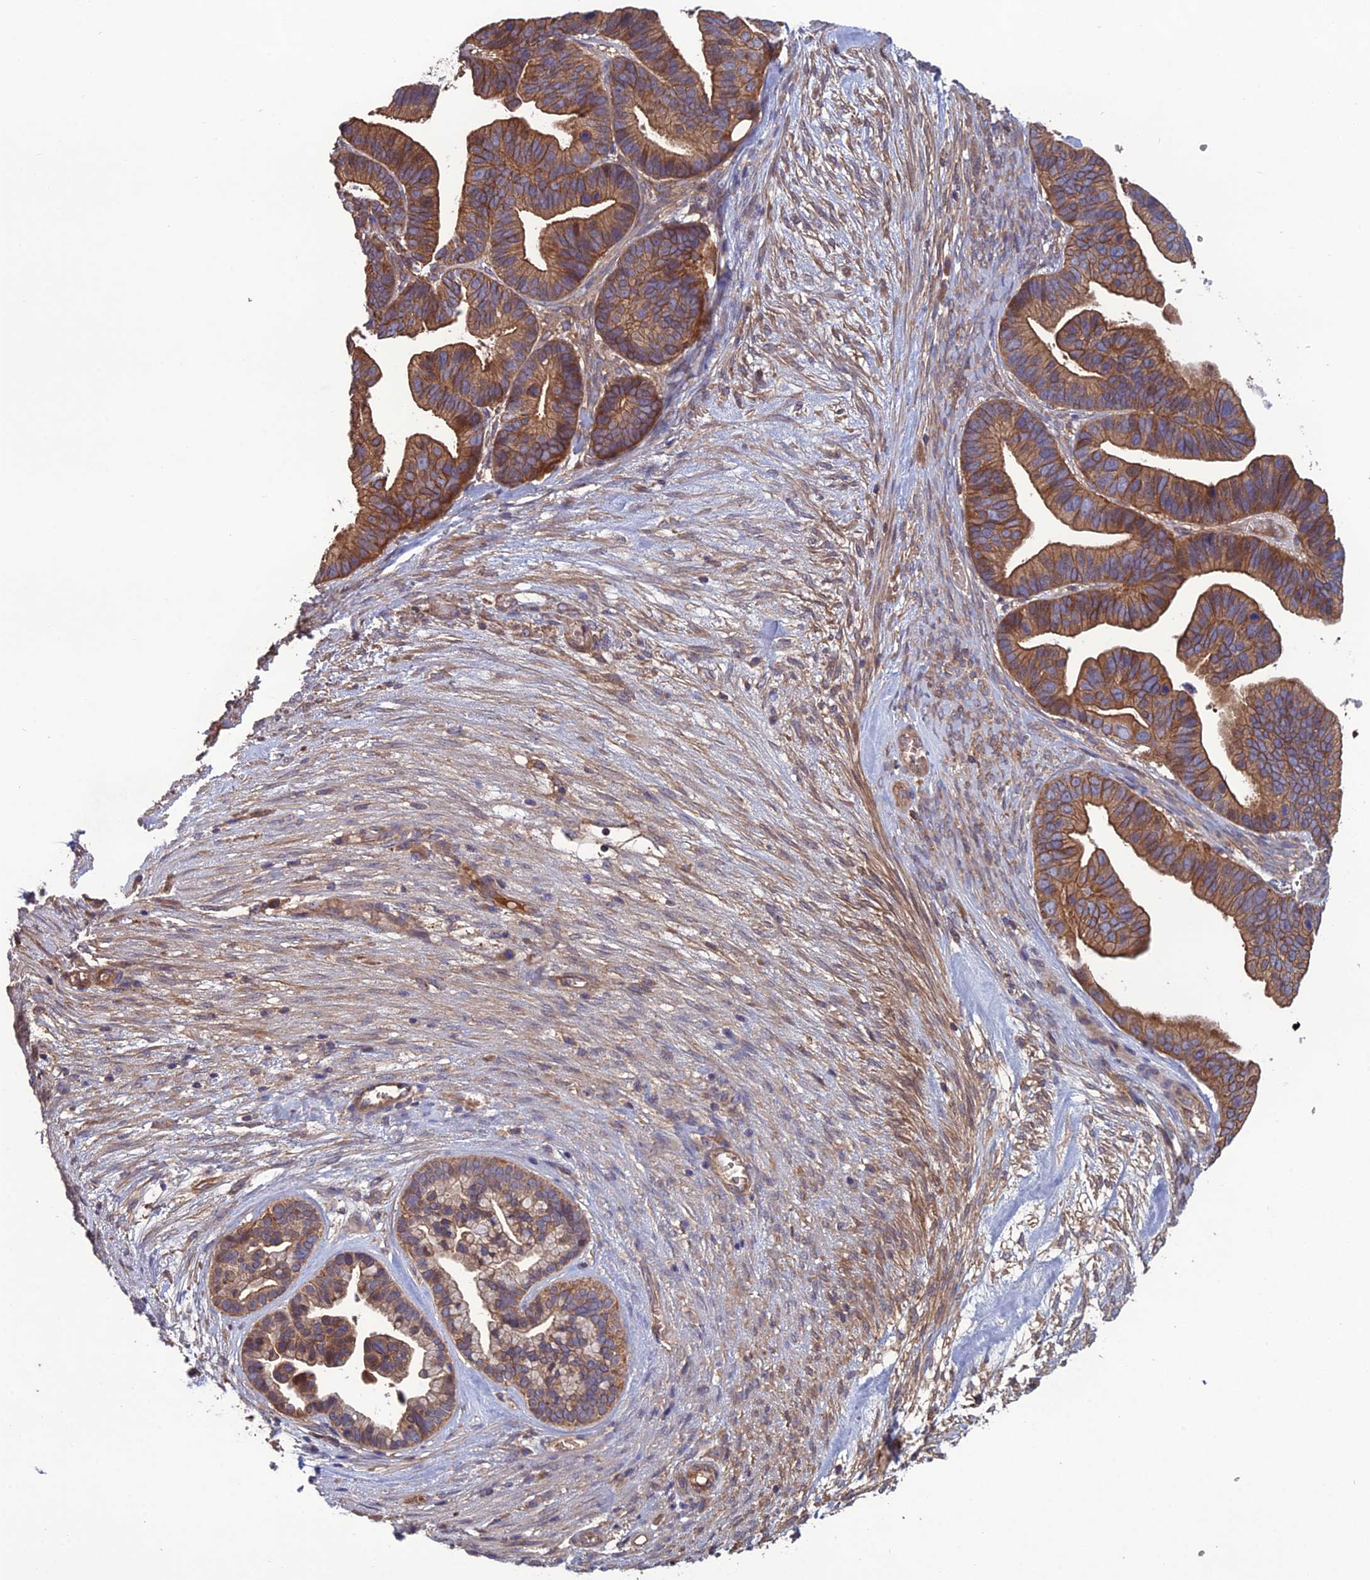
{"staining": {"intensity": "moderate", "quantity": ">75%", "location": "cytoplasmic/membranous"}, "tissue": "ovarian cancer", "cell_type": "Tumor cells", "image_type": "cancer", "snomed": [{"axis": "morphology", "description": "Cystadenocarcinoma, serous, NOS"}, {"axis": "topography", "description": "Ovary"}], "caption": "This is a histology image of IHC staining of serous cystadenocarcinoma (ovarian), which shows moderate staining in the cytoplasmic/membranous of tumor cells.", "gene": "GALR2", "patient": {"sex": "female", "age": 56}}